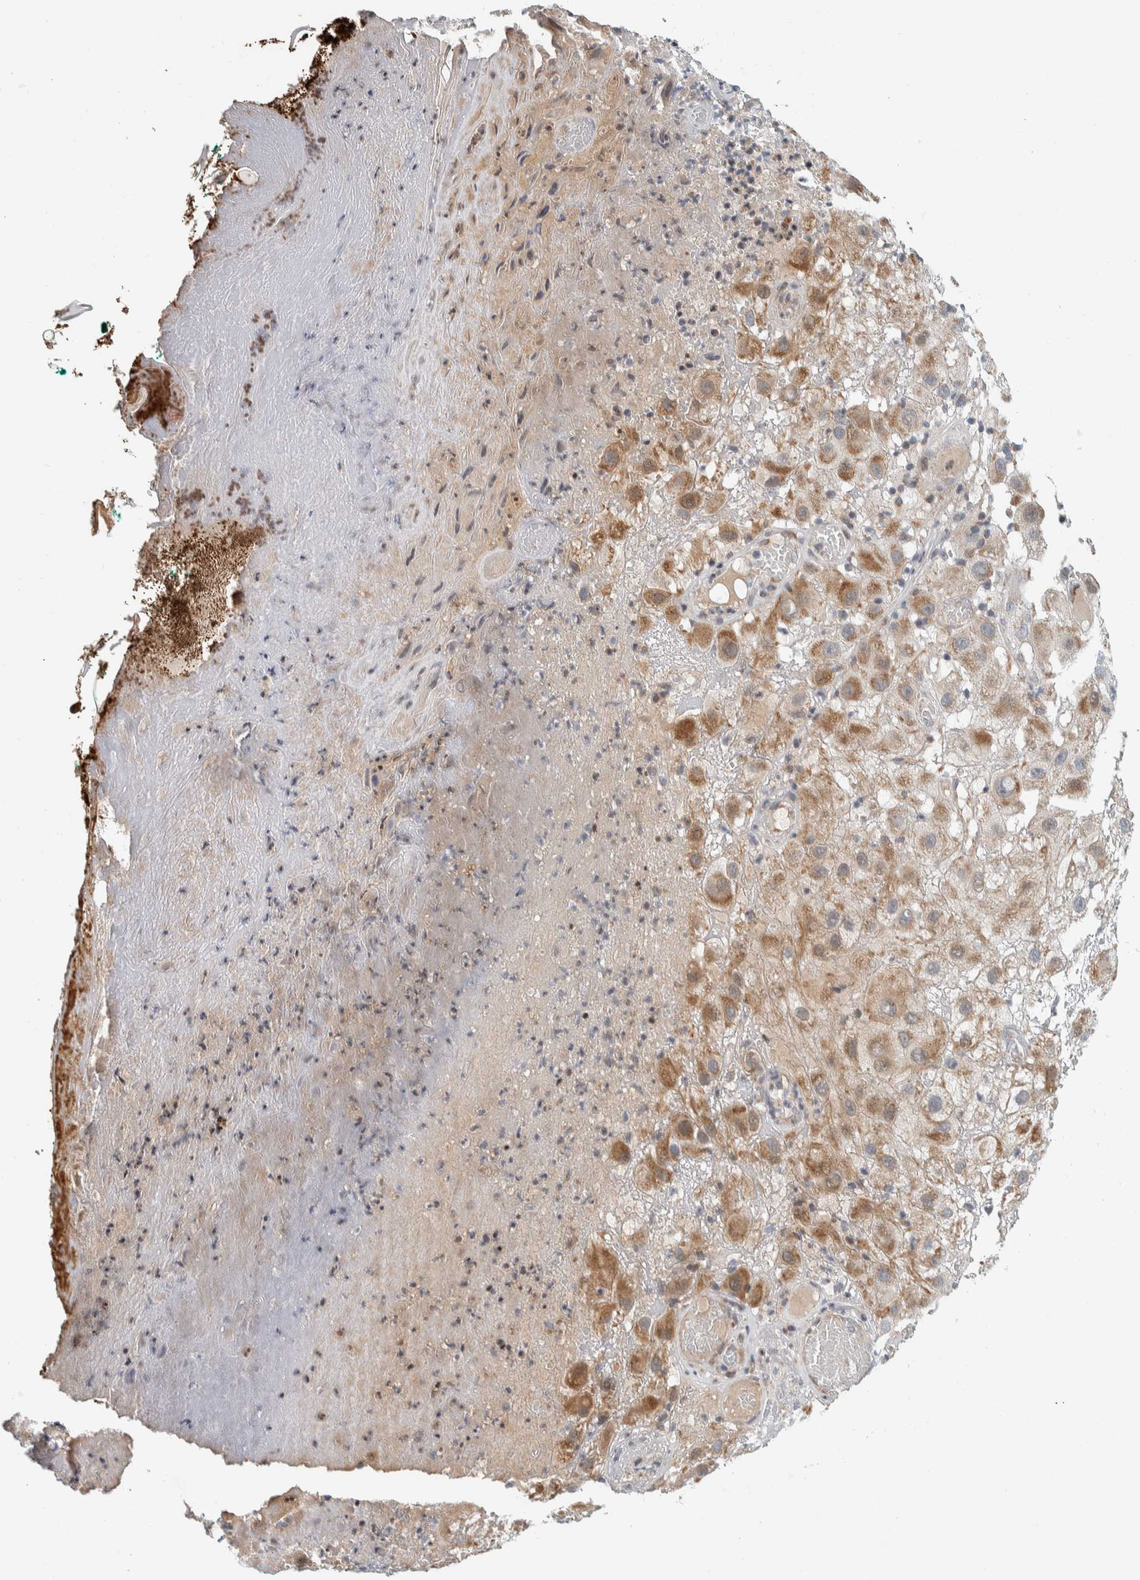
{"staining": {"intensity": "moderate", "quantity": "25%-75%", "location": "cytoplasmic/membranous"}, "tissue": "melanoma", "cell_type": "Tumor cells", "image_type": "cancer", "snomed": [{"axis": "morphology", "description": "Malignant melanoma, NOS"}, {"axis": "topography", "description": "Skin"}], "caption": "Melanoma stained for a protein (brown) displays moderate cytoplasmic/membranous positive positivity in approximately 25%-75% of tumor cells.", "gene": "AFP", "patient": {"sex": "female", "age": 81}}